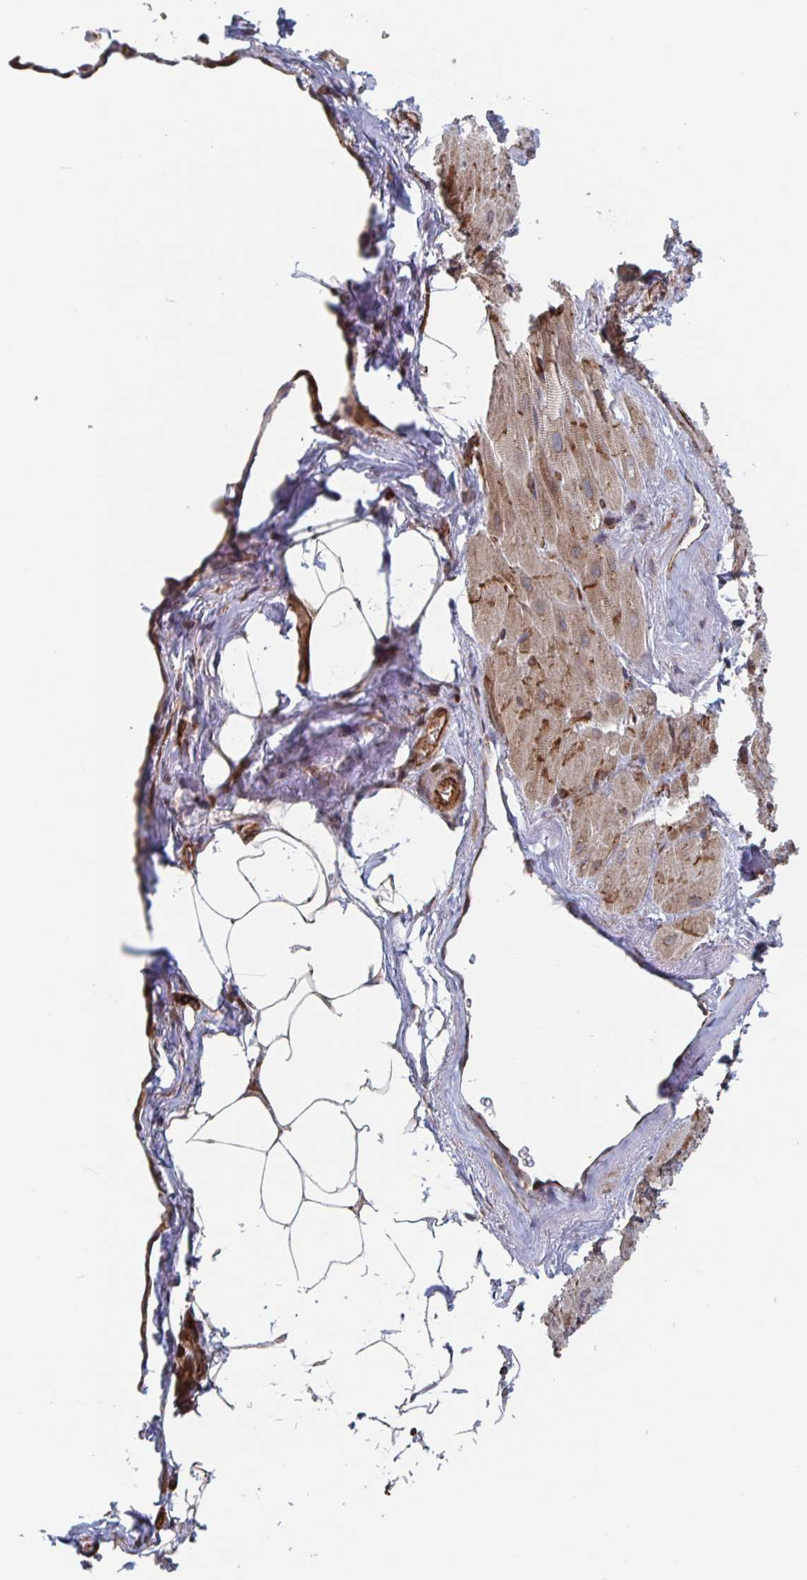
{"staining": {"intensity": "weak", "quantity": ">75%", "location": "cytoplasmic/membranous"}, "tissue": "heart muscle", "cell_type": "Cardiomyocytes", "image_type": "normal", "snomed": [{"axis": "morphology", "description": "Normal tissue, NOS"}, {"axis": "topography", "description": "Heart"}], "caption": "Benign heart muscle shows weak cytoplasmic/membranous staining in approximately >75% of cardiomyocytes.", "gene": "DVL3", "patient": {"sex": "male", "age": 62}}